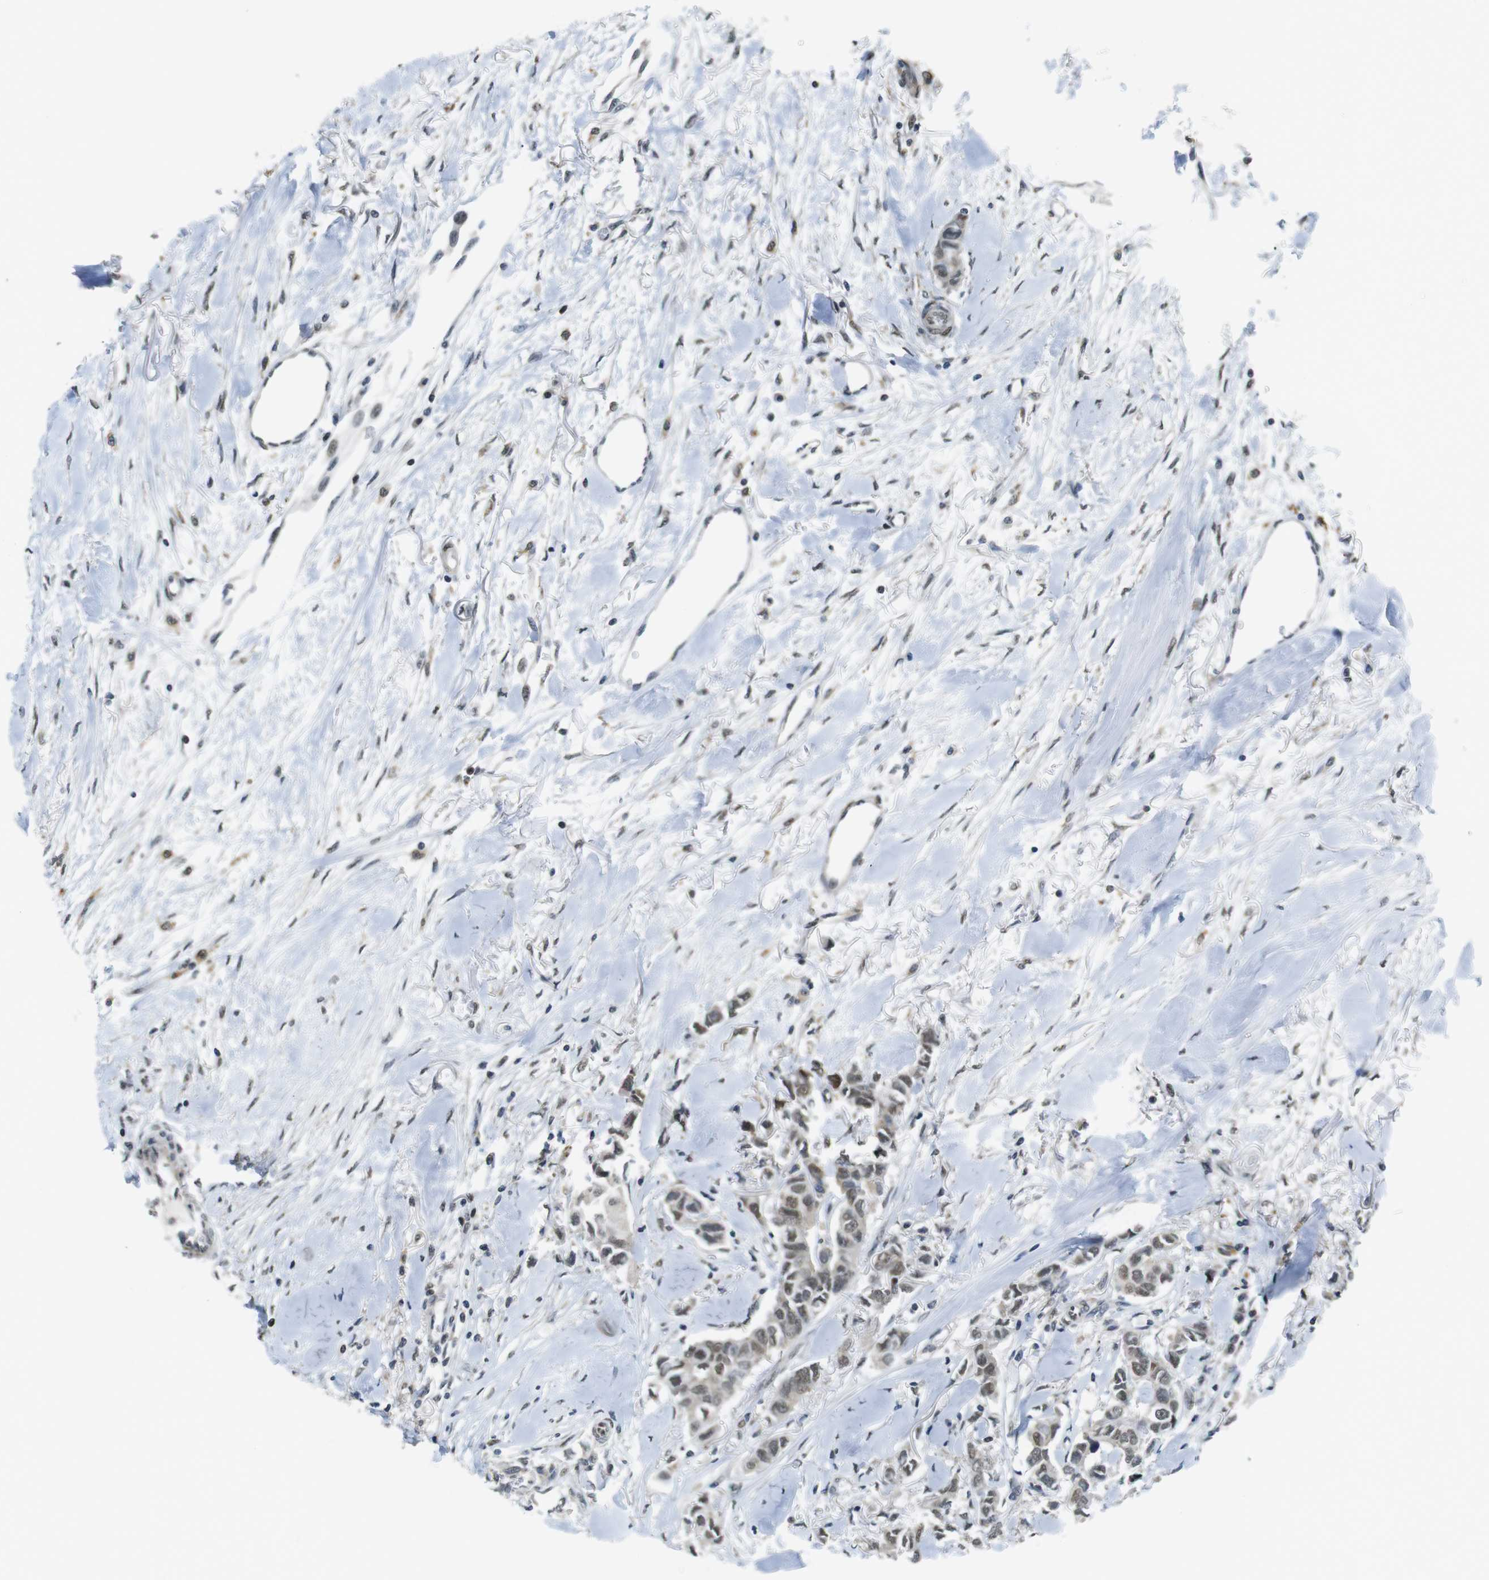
{"staining": {"intensity": "moderate", "quantity": "25%-75%", "location": "nuclear"}, "tissue": "breast cancer", "cell_type": "Tumor cells", "image_type": "cancer", "snomed": [{"axis": "morphology", "description": "Duct carcinoma"}, {"axis": "topography", "description": "Breast"}], "caption": "Immunohistochemical staining of human breast cancer displays medium levels of moderate nuclear protein staining in approximately 25%-75% of tumor cells.", "gene": "USP7", "patient": {"sex": "female", "age": 80}}